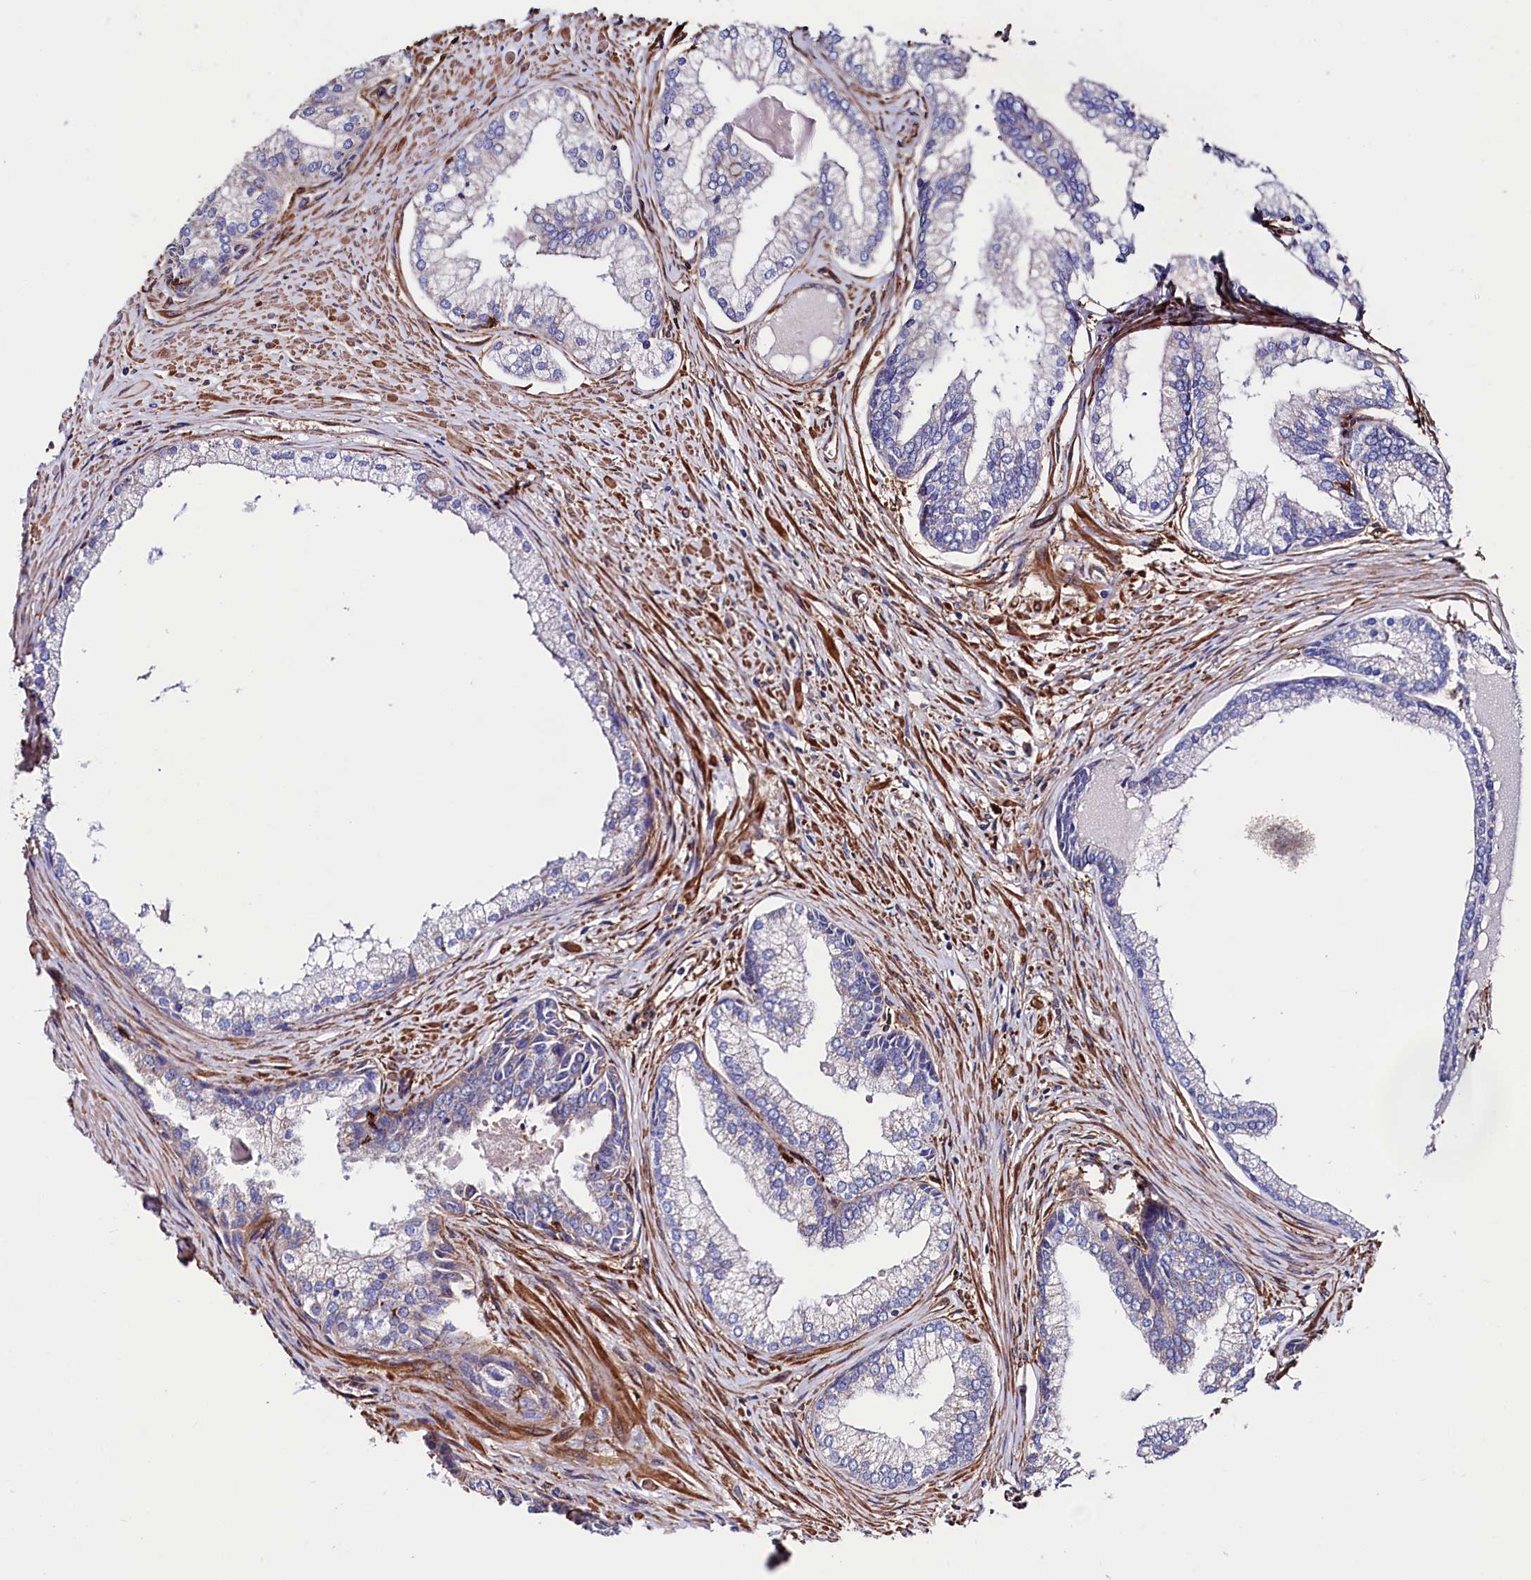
{"staining": {"intensity": "negative", "quantity": "none", "location": "none"}, "tissue": "prostate cancer", "cell_type": "Tumor cells", "image_type": "cancer", "snomed": [{"axis": "morphology", "description": "Adenocarcinoma, High grade"}, {"axis": "topography", "description": "Prostate"}], "caption": "The image shows no staining of tumor cells in prostate cancer (high-grade adenocarcinoma).", "gene": "STAMBPL1", "patient": {"sex": "male", "age": 68}}